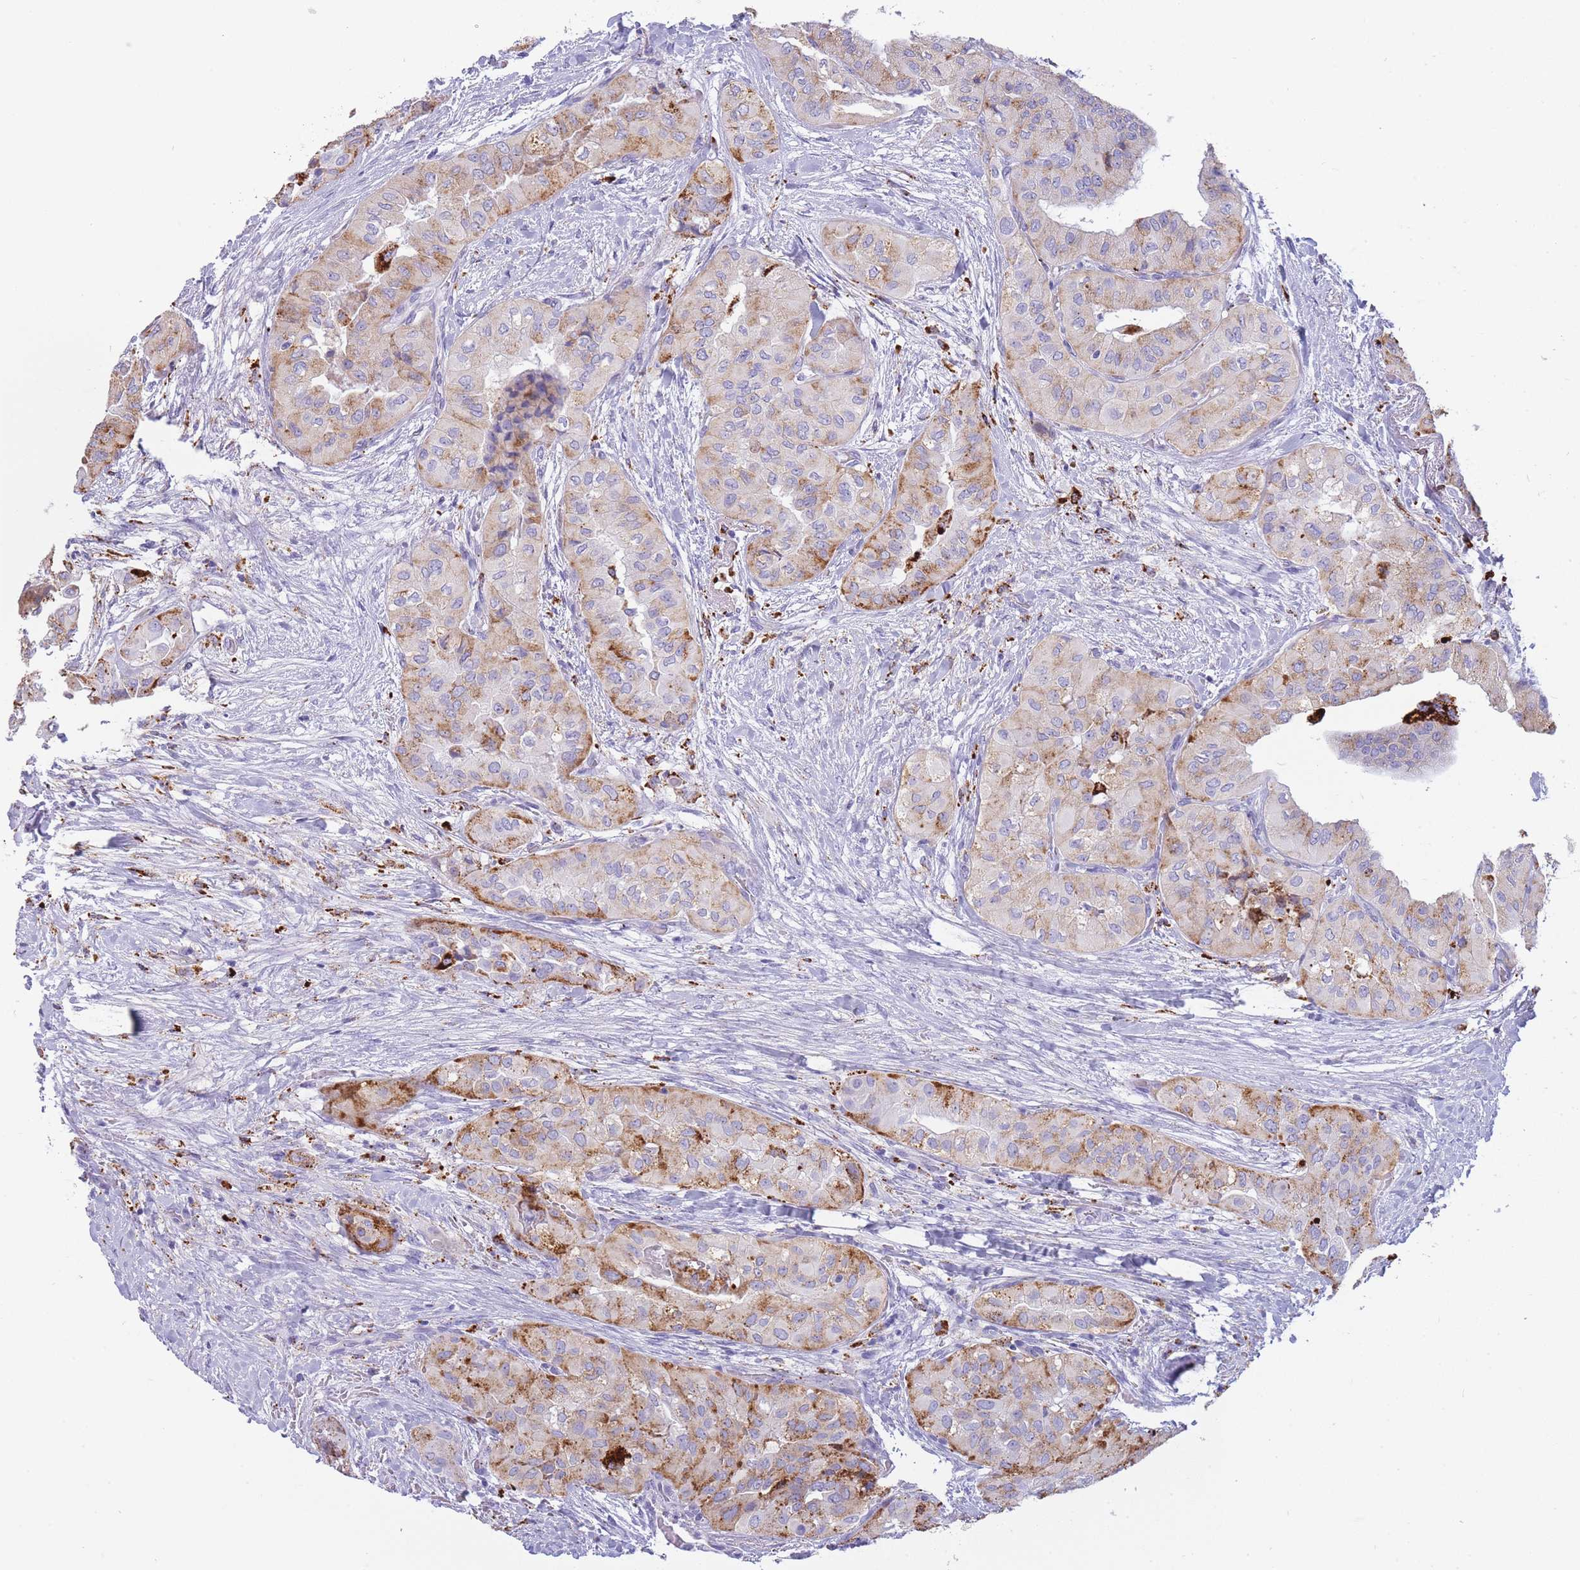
{"staining": {"intensity": "moderate", "quantity": "25%-75%", "location": "cytoplasmic/membranous"}, "tissue": "head and neck cancer", "cell_type": "Tumor cells", "image_type": "cancer", "snomed": [{"axis": "morphology", "description": "Adenocarcinoma, NOS"}, {"axis": "topography", "description": "Head-Neck"}], "caption": "Head and neck cancer (adenocarcinoma) tissue displays moderate cytoplasmic/membranous expression in about 25%-75% of tumor cells, visualized by immunohistochemistry.", "gene": "GAA", "patient": {"sex": "male", "age": 66}}